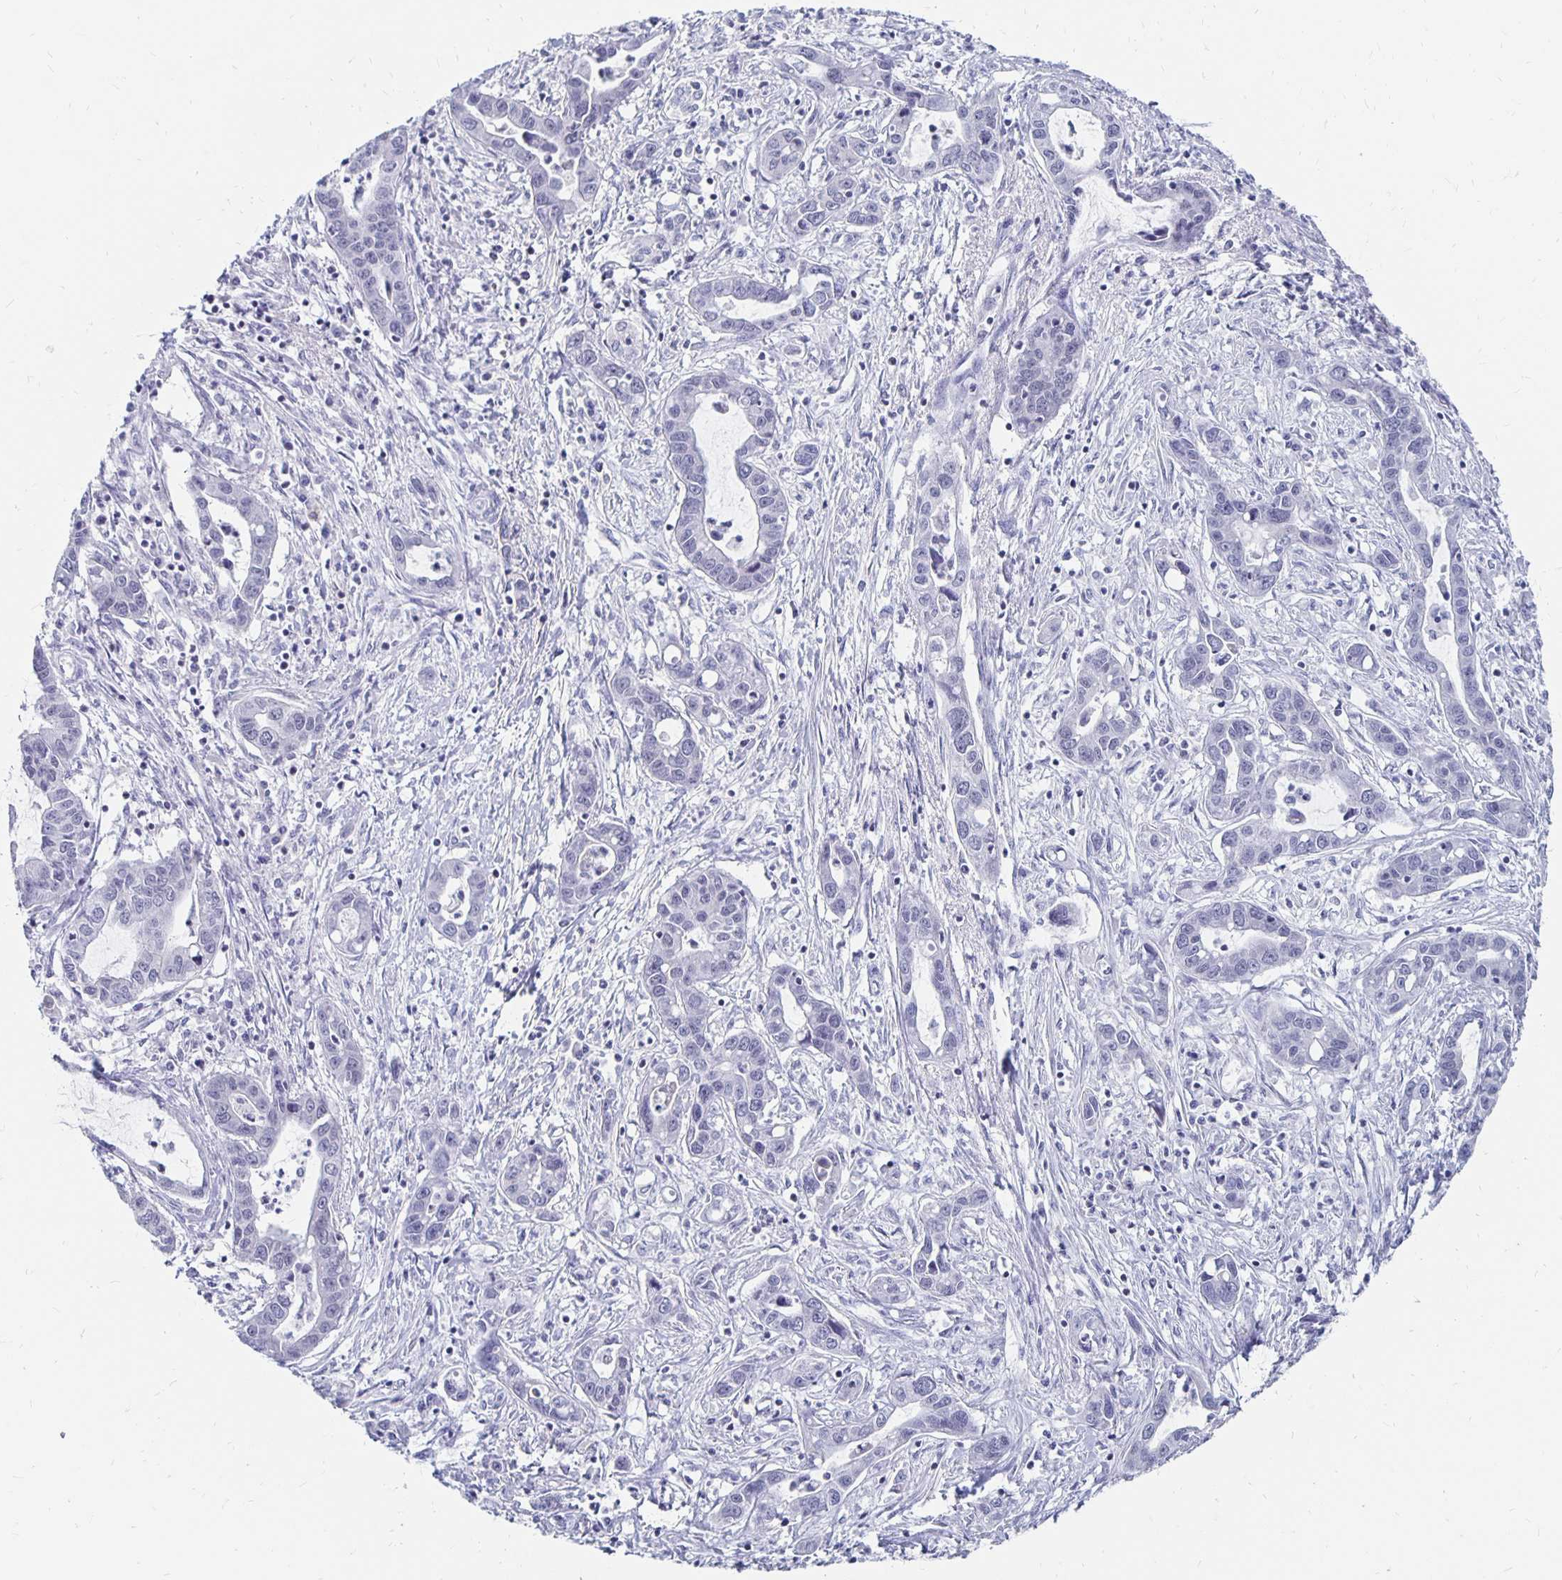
{"staining": {"intensity": "negative", "quantity": "none", "location": "none"}, "tissue": "liver cancer", "cell_type": "Tumor cells", "image_type": "cancer", "snomed": [{"axis": "morphology", "description": "Cholangiocarcinoma"}, {"axis": "topography", "description": "Liver"}], "caption": "Immunohistochemical staining of human liver cholangiocarcinoma shows no significant expression in tumor cells.", "gene": "SYT2", "patient": {"sex": "male", "age": 58}}